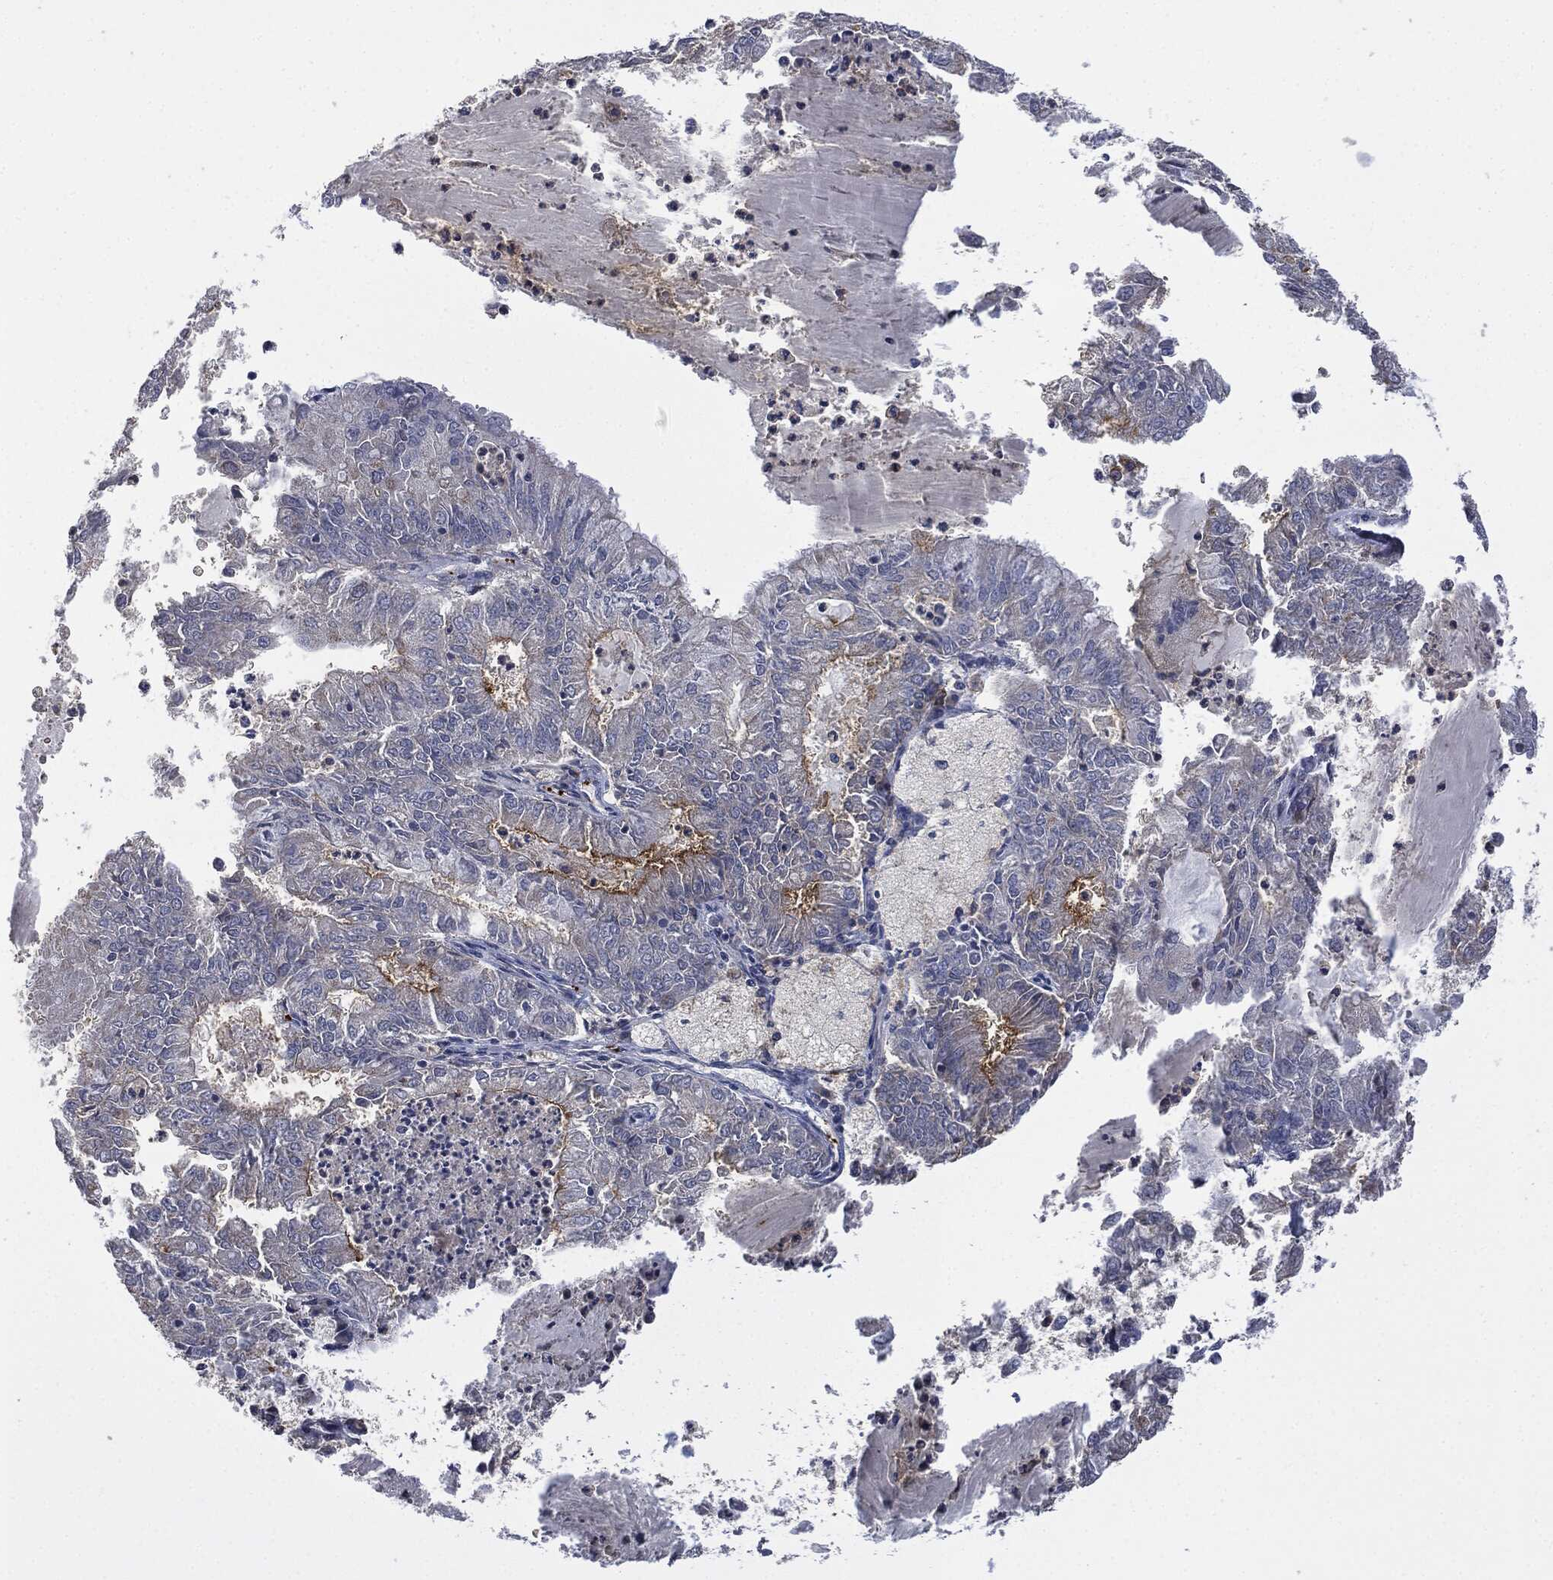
{"staining": {"intensity": "moderate", "quantity": "<25%", "location": "cytoplasmic/membranous"}, "tissue": "endometrial cancer", "cell_type": "Tumor cells", "image_type": "cancer", "snomed": [{"axis": "morphology", "description": "Adenocarcinoma, NOS"}, {"axis": "topography", "description": "Endometrium"}], "caption": "Moderate cytoplasmic/membranous protein positivity is identified in approximately <25% of tumor cells in endometrial adenocarcinoma. Immunohistochemistry stains the protein of interest in brown and the nuclei are stained blue.", "gene": "CD33", "patient": {"sex": "female", "age": 57}}